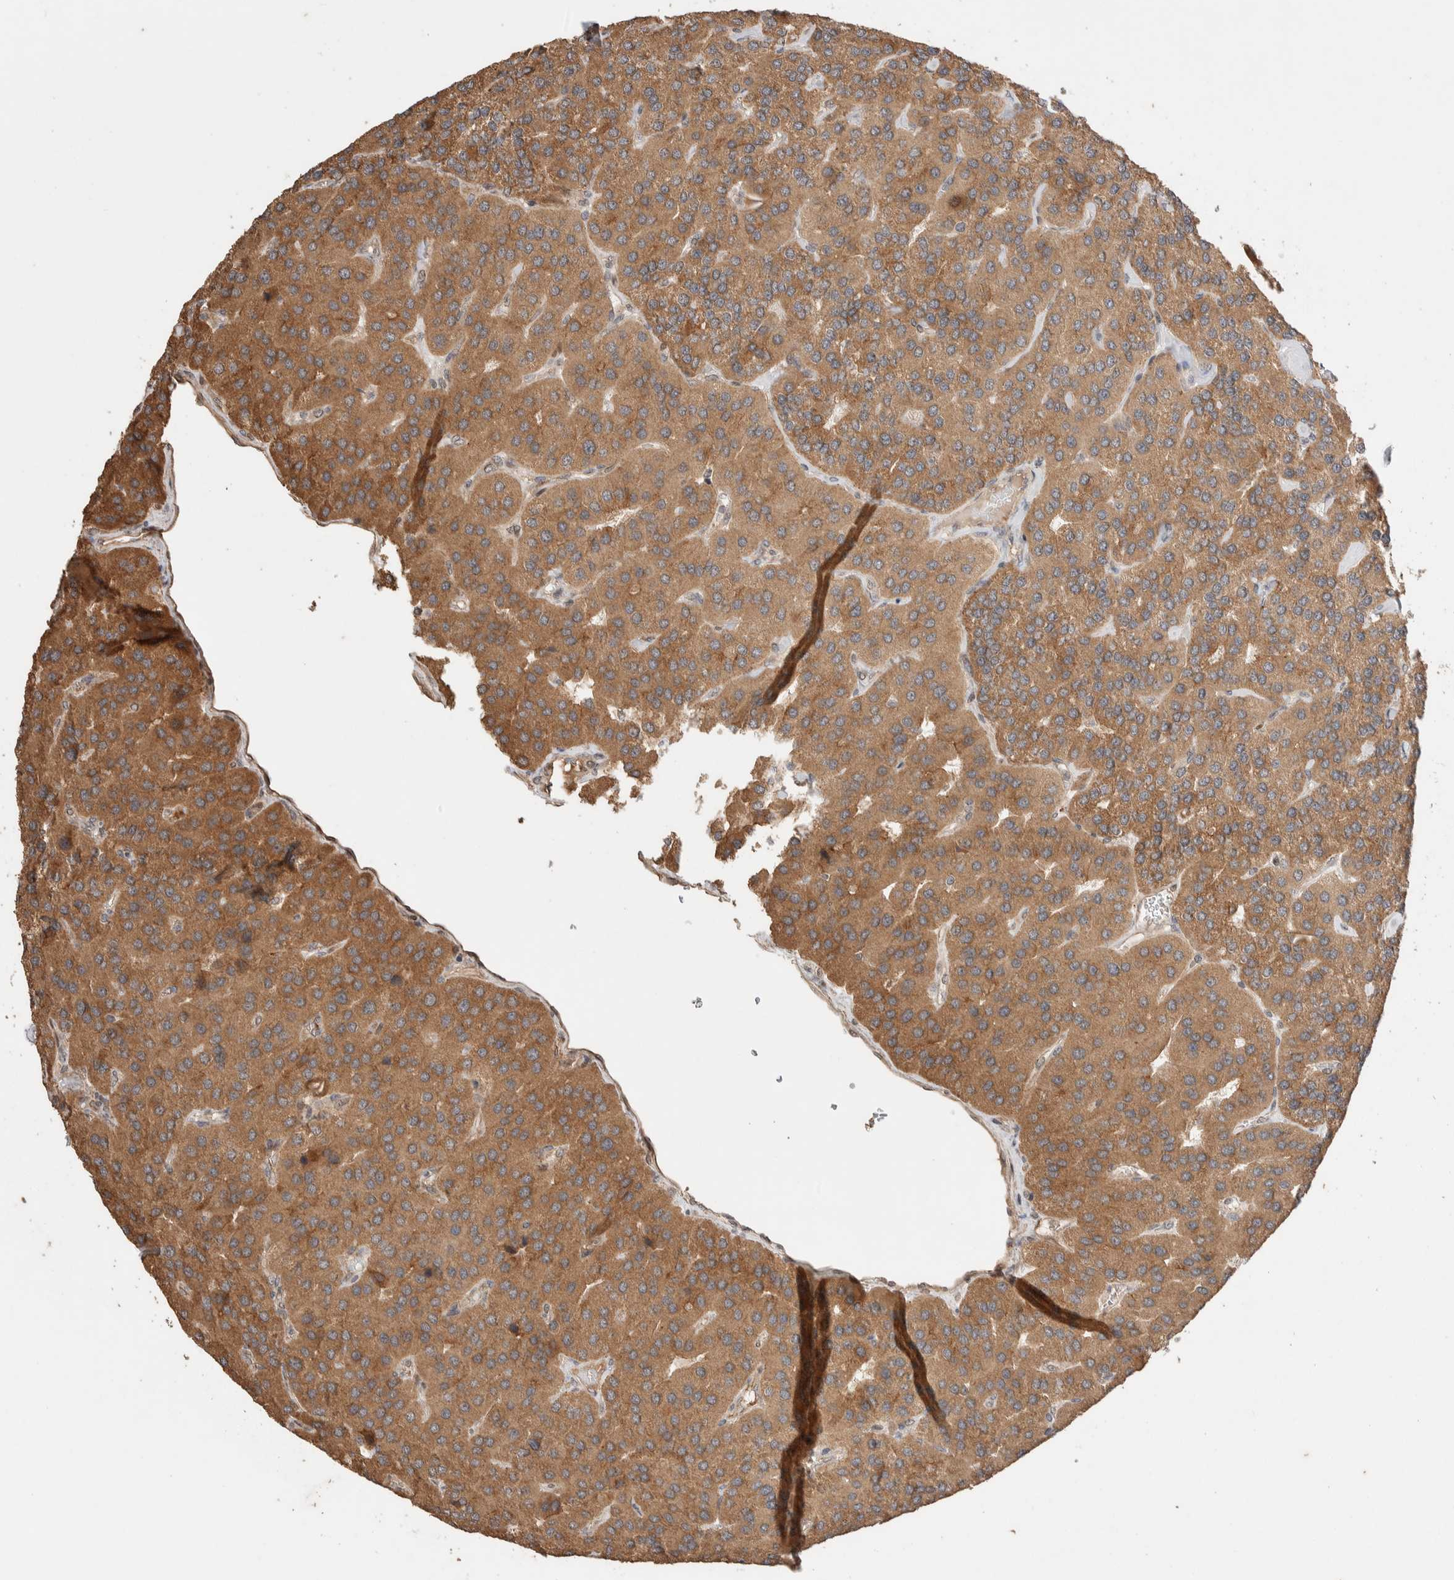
{"staining": {"intensity": "moderate", "quantity": ">75%", "location": "cytoplasmic/membranous"}, "tissue": "parathyroid gland", "cell_type": "Glandular cells", "image_type": "normal", "snomed": [{"axis": "morphology", "description": "Normal tissue, NOS"}, {"axis": "morphology", "description": "Adenoma, NOS"}, {"axis": "topography", "description": "Parathyroid gland"}], "caption": "Unremarkable parathyroid gland was stained to show a protein in brown. There is medium levels of moderate cytoplasmic/membranous positivity in about >75% of glandular cells. (IHC, brightfield microscopy, high magnification).", "gene": "PRDM15", "patient": {"sex": "female", "age": 86}}